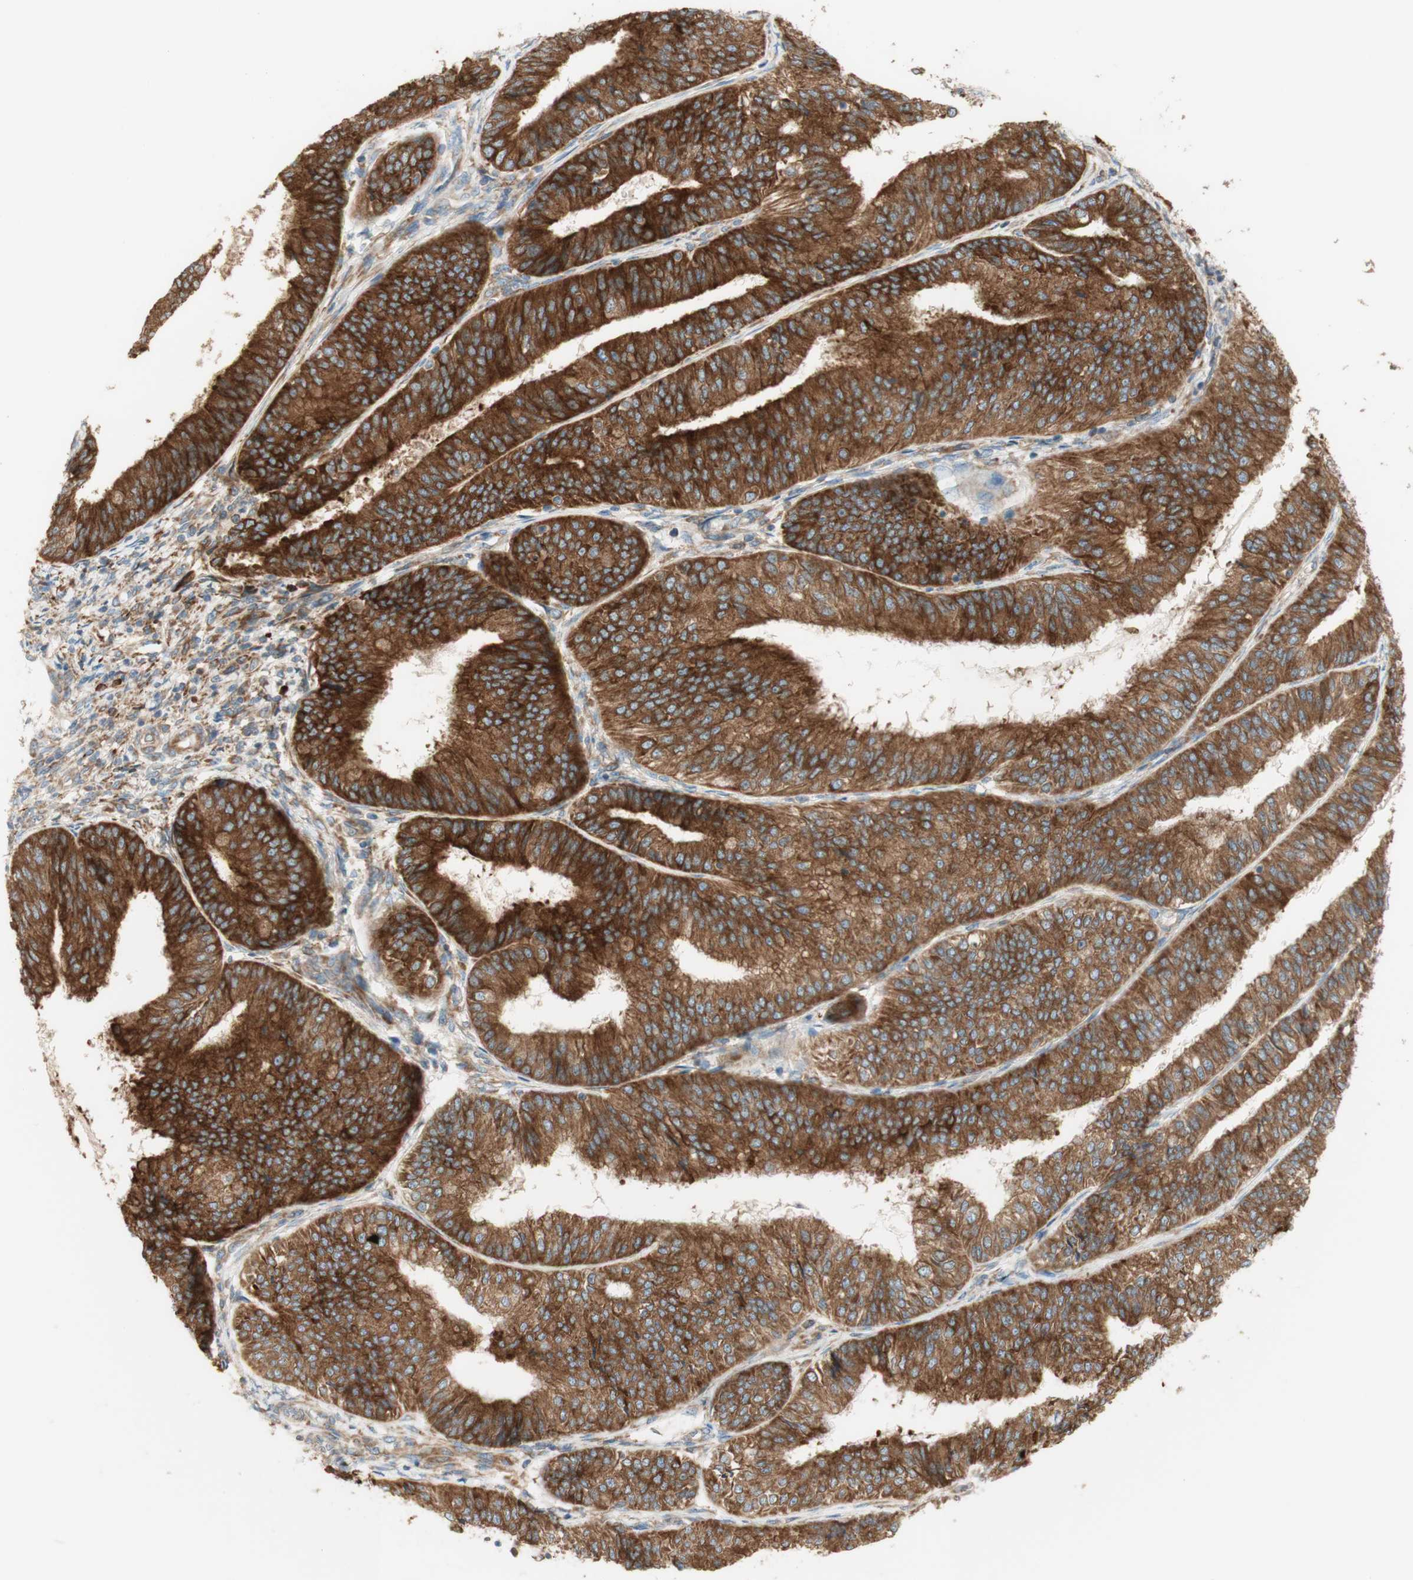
{"staining": {"intensity": "strong", "quantity": ">75%", "location": "cytoplasmic/membranous"}, "tissue": "endometrial cancer", "cell_type": "Tumor cells", "image_type": "cancer", "snomed": [{"axis": "morphology", "description": "Adenocarcinoma, NOS"}, {"axis": "topography", "description": "Endometrium"}], "caption": "Endometrial adenocarcinoma was stained to show a protein in brown. There is high levels of strong cytoplasmic/membranous expression in about >75% of tumor cells. The staining was performed using DAB to visualize the protein expression in brown, while the nuclei were stained in blue with hematoxylin (Magnification: 20x).", "gene": "MANF", "patient": {"sex": "female", "age": 58}}